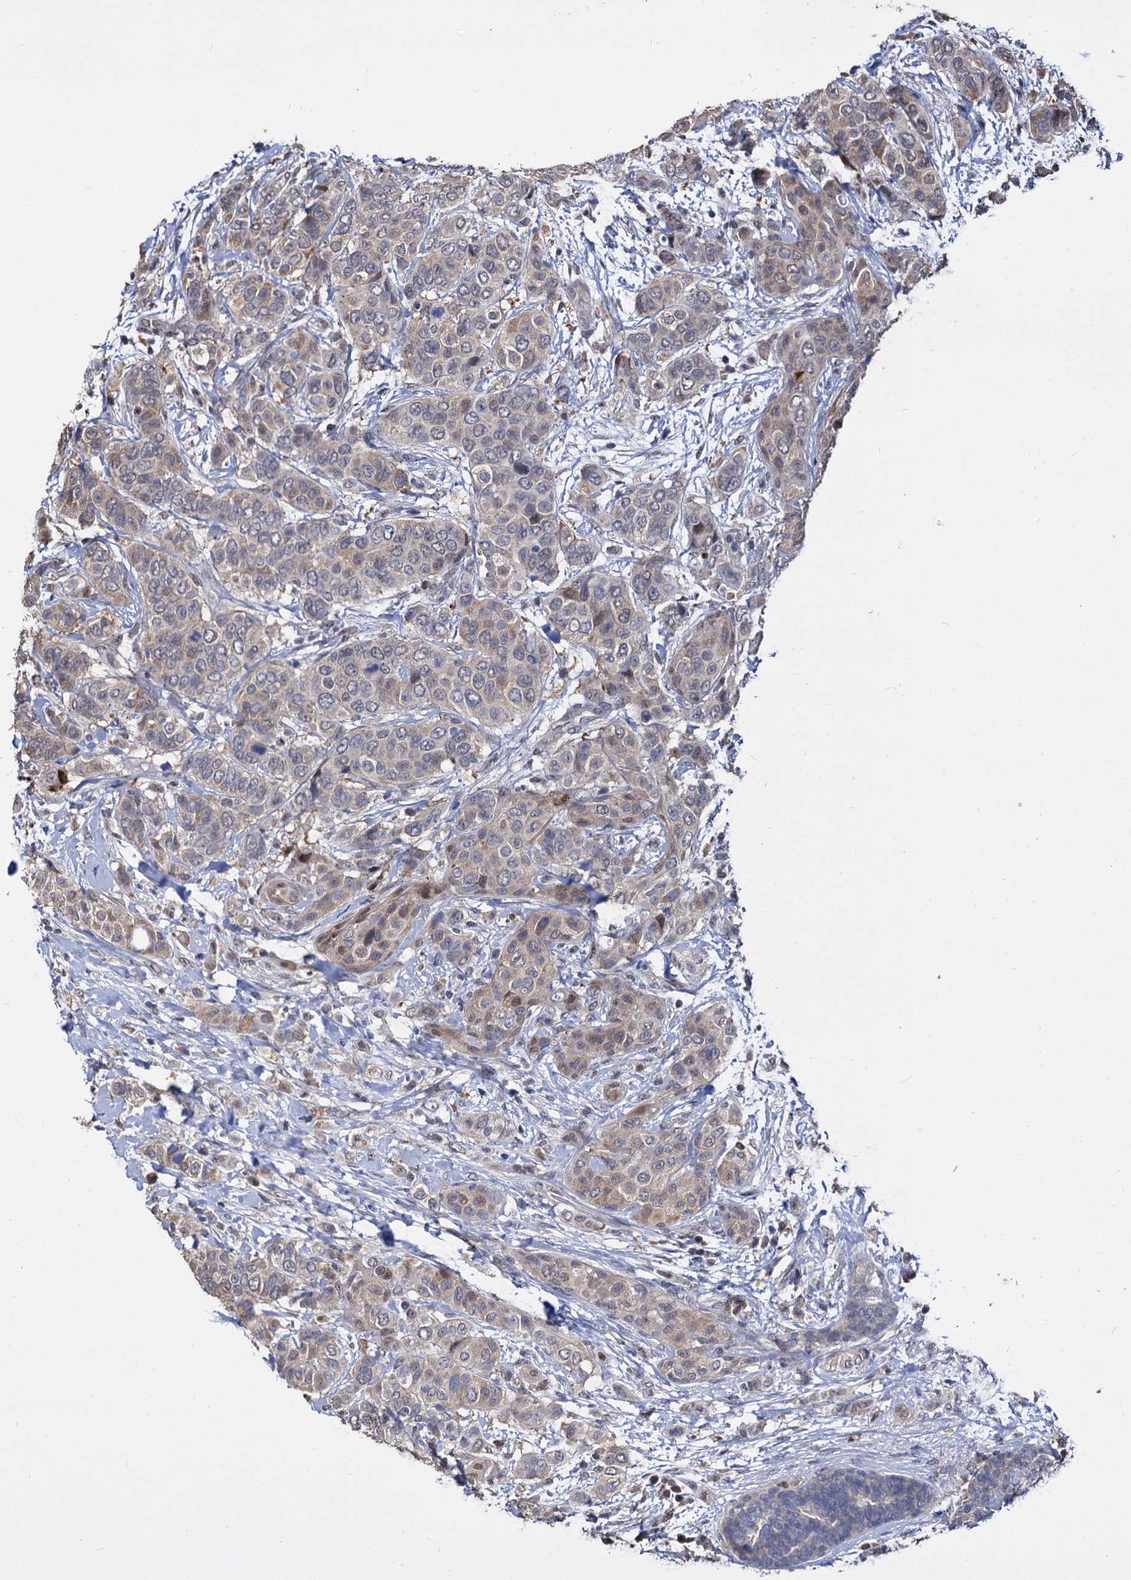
{"staining": {"intensity": "weak", "quantity": "25%-75%", "location": "cytoplasmic/membranous,nuclear"}, "tissue": "breast cancer", "cell_type": "Tumor cells", "image_type": "cancer", "snomed": [{"axis": "morphology", "description": "Lobular carcinoma"}, {"axis": "topography", "description": "Breast"}], "caption": "Immunohistochemistry photomicrograph of neoplastic tissue: human lobular carcinoma (breast) stained using IHC shows low levels of weak protein expression localized specifically in the cytoplasmic/membranous and nuclear of tumor cells, appearing as a cytoplasmic/membranous and nuclear brown color.", "gene": "PSMD4", "patient": {"sex": "female", "age": 51}}